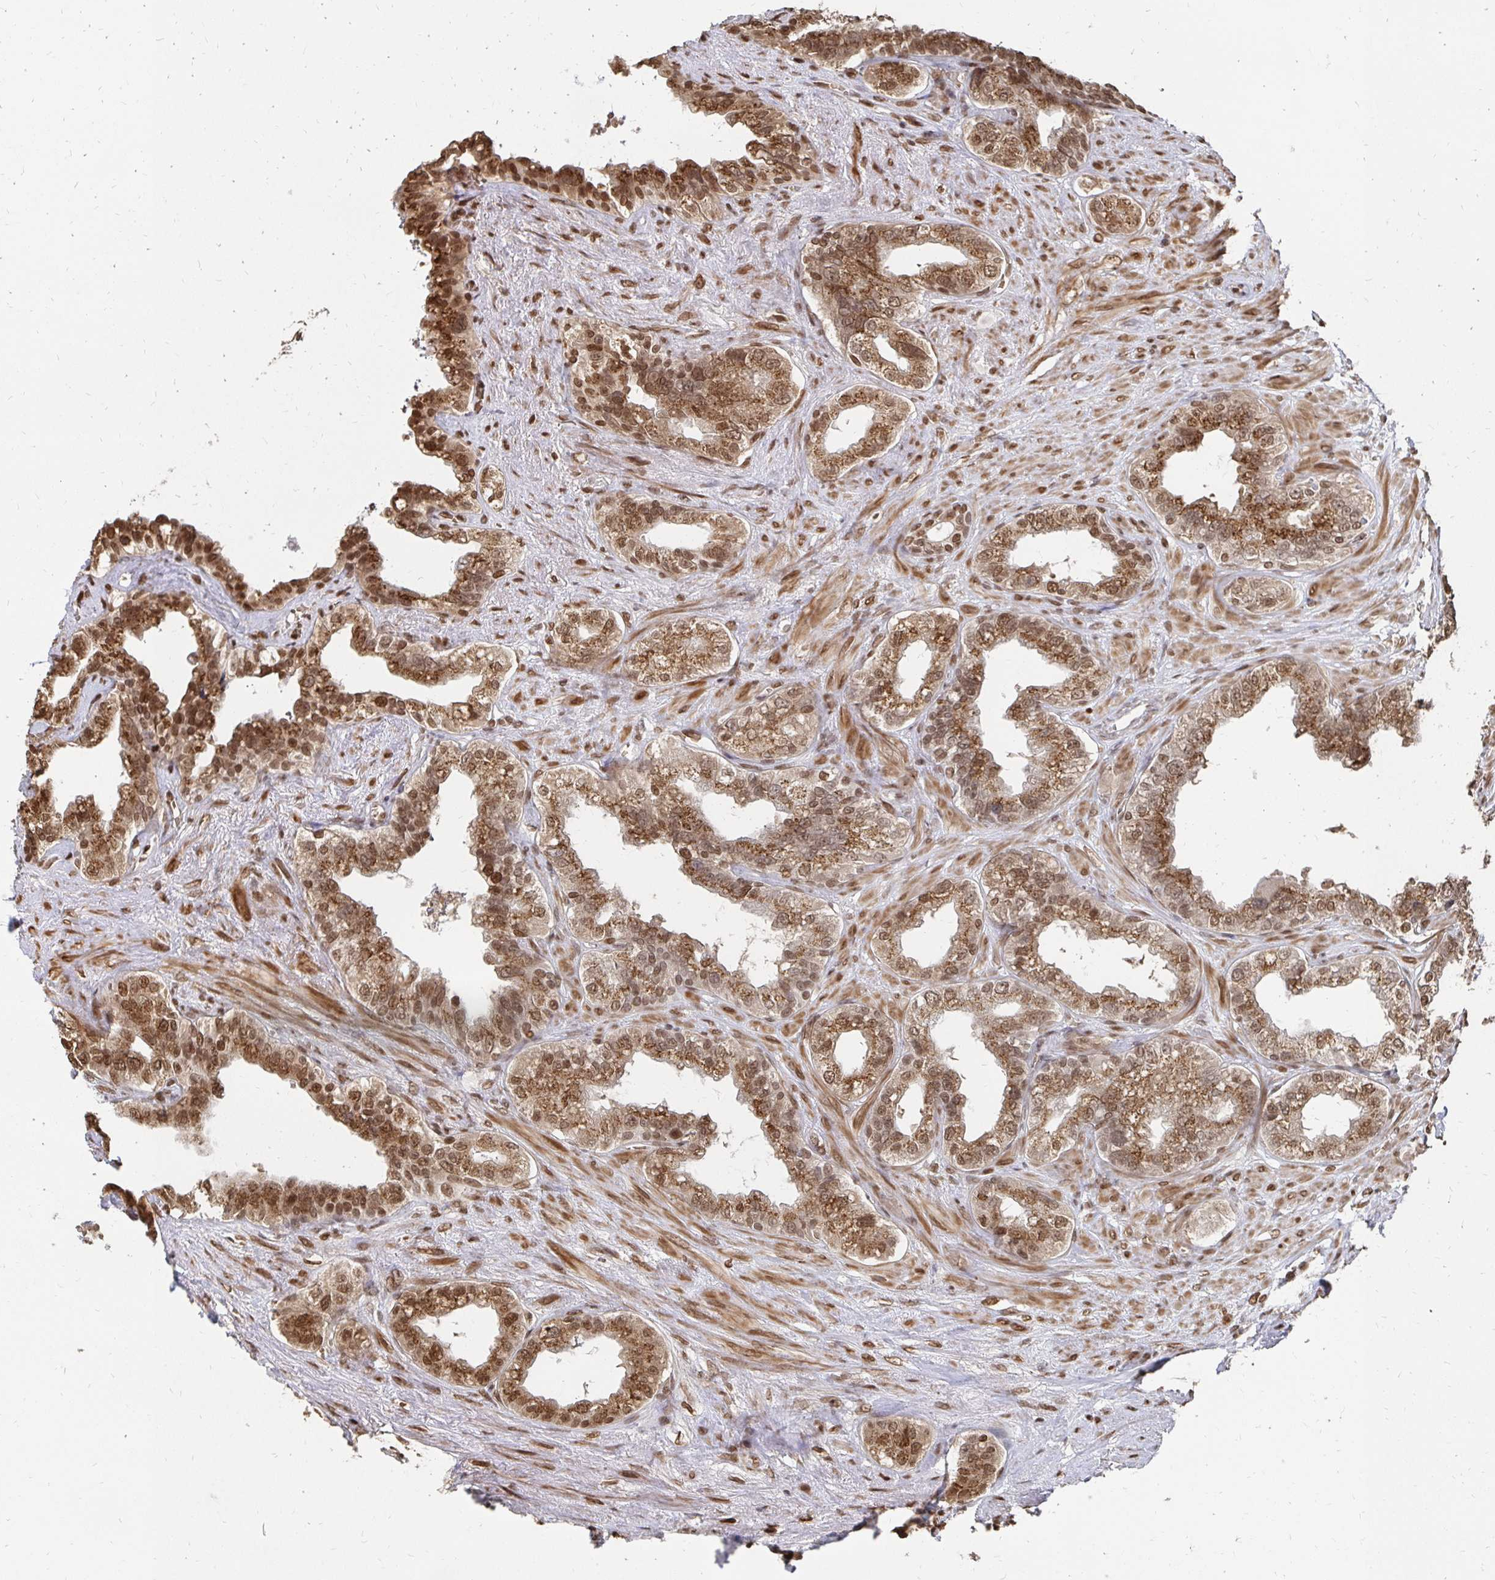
{"staining": {"intensity": "moderate", "quantity": ">75%", "location": "nuclear"}, "tissue": "seminal vesicle", "cell_type": "Glandular cells", "image_type": "normal", "snomed": [{"axis": "morphology", "description": "Normal tissue, NOS"}, {"axis": "topography", "description": "Seminal veicle"}, {"axis": "topography", "description": "Peripheral nerve tissue"}], "caption": "This is a histology image of IHC staining of unremarkable seminal vesicle, which shows moderate positivity in the nuclear of glandular cells.", "gene": "GTF3C6", "patient": {"sex": "male", "age": 76}}